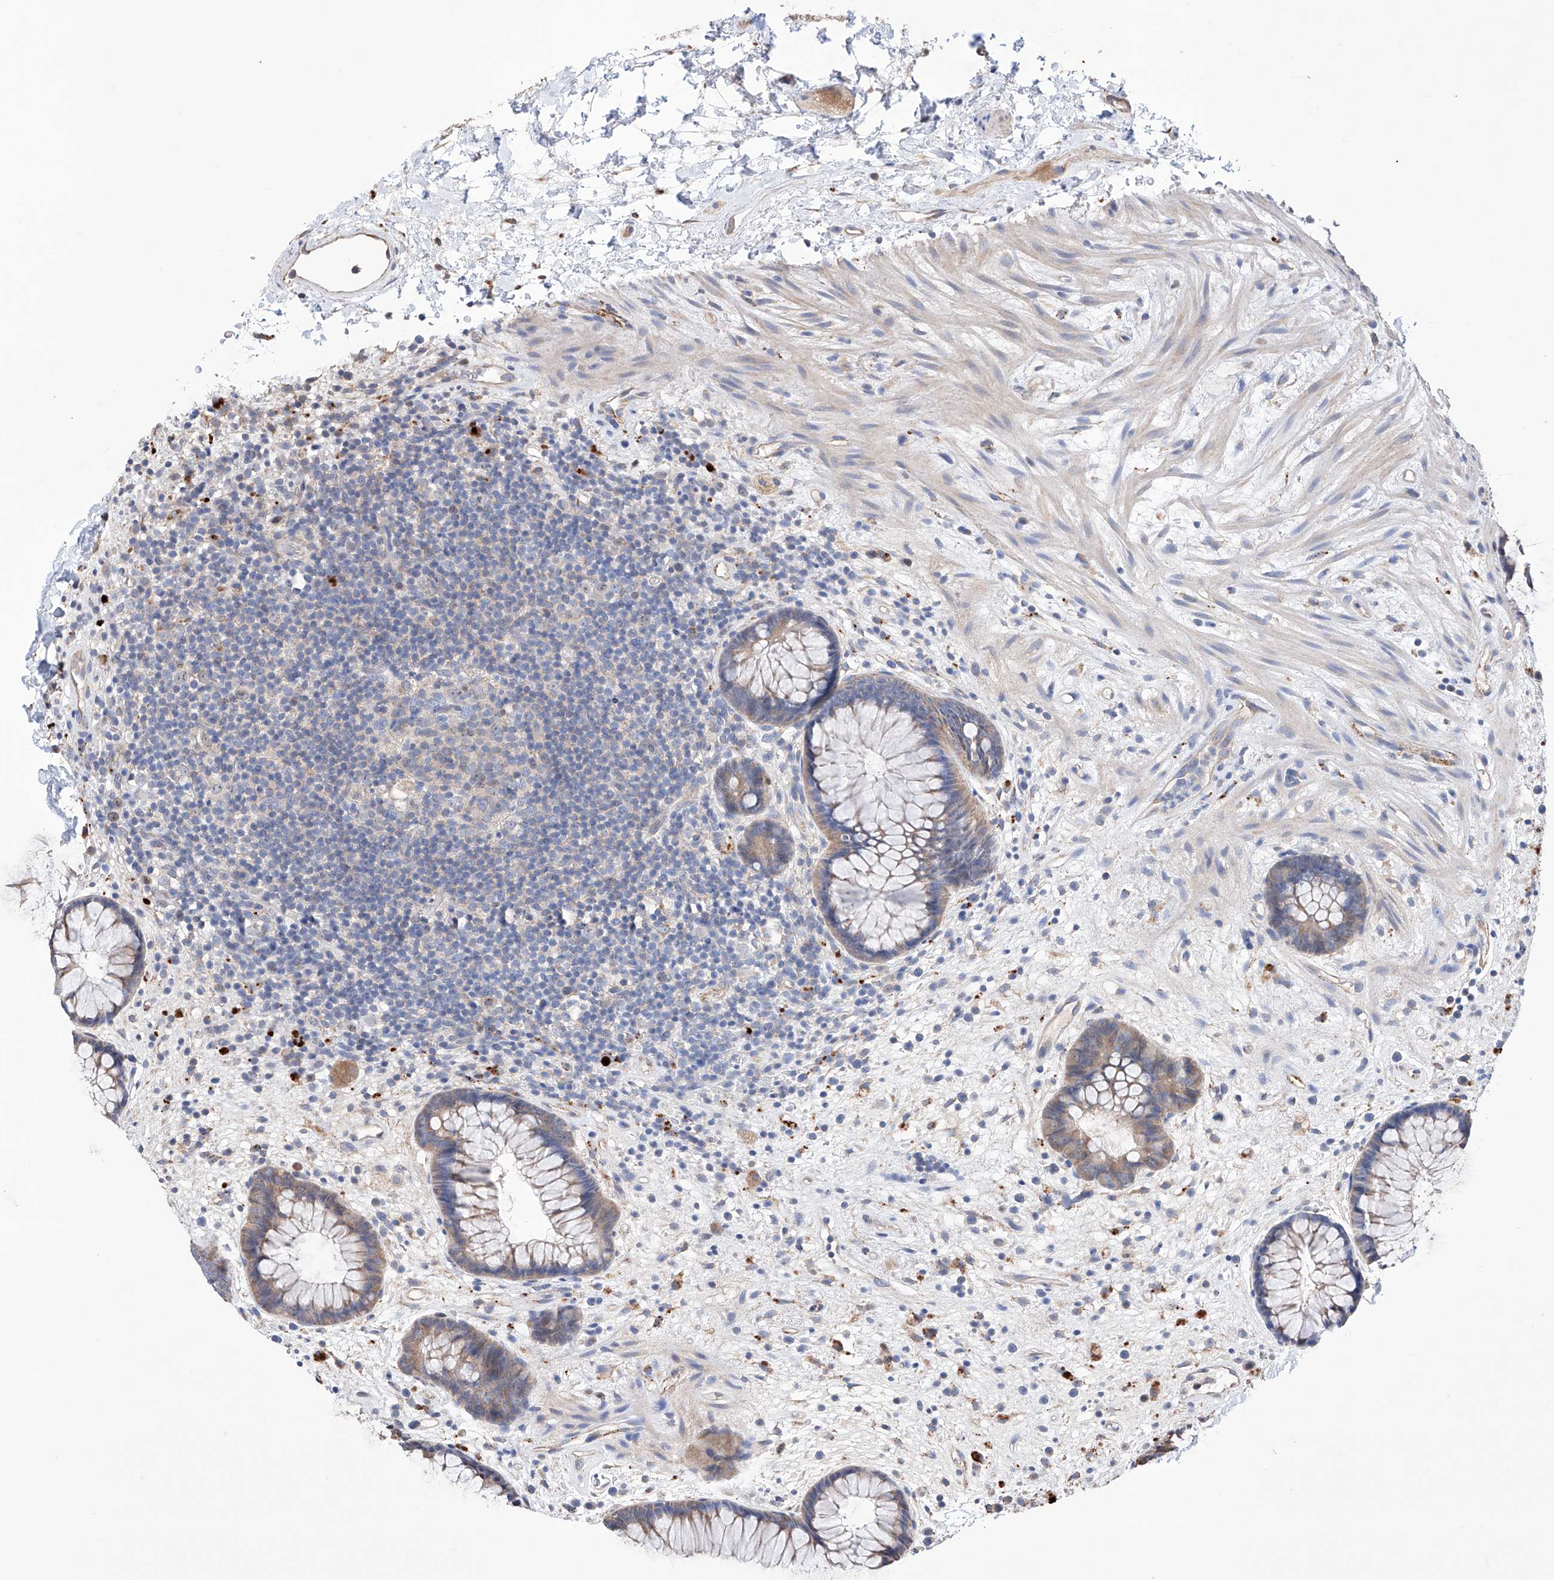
{"staining": {"intensity": "moderate", "quantity": "25%-75%", "location": "cytoplasmic/membranous"}, "tissue": "rectum", "cell_type": "Glandular cells", "image_type": "normal", "snomed": [{"axis": "morphology", "description": "Normal tissue, NOS"}, {"axis": "topography", "description": "Rectum"}], "caption": "Brown immunohistochemical staining in benign human rectum exhibits moderate cytoplasmic/membranous expression in approximately 25%-75% of glandular cells.", "gene": "AFG1L", "patient": {"sex": "male", "age": 51}}